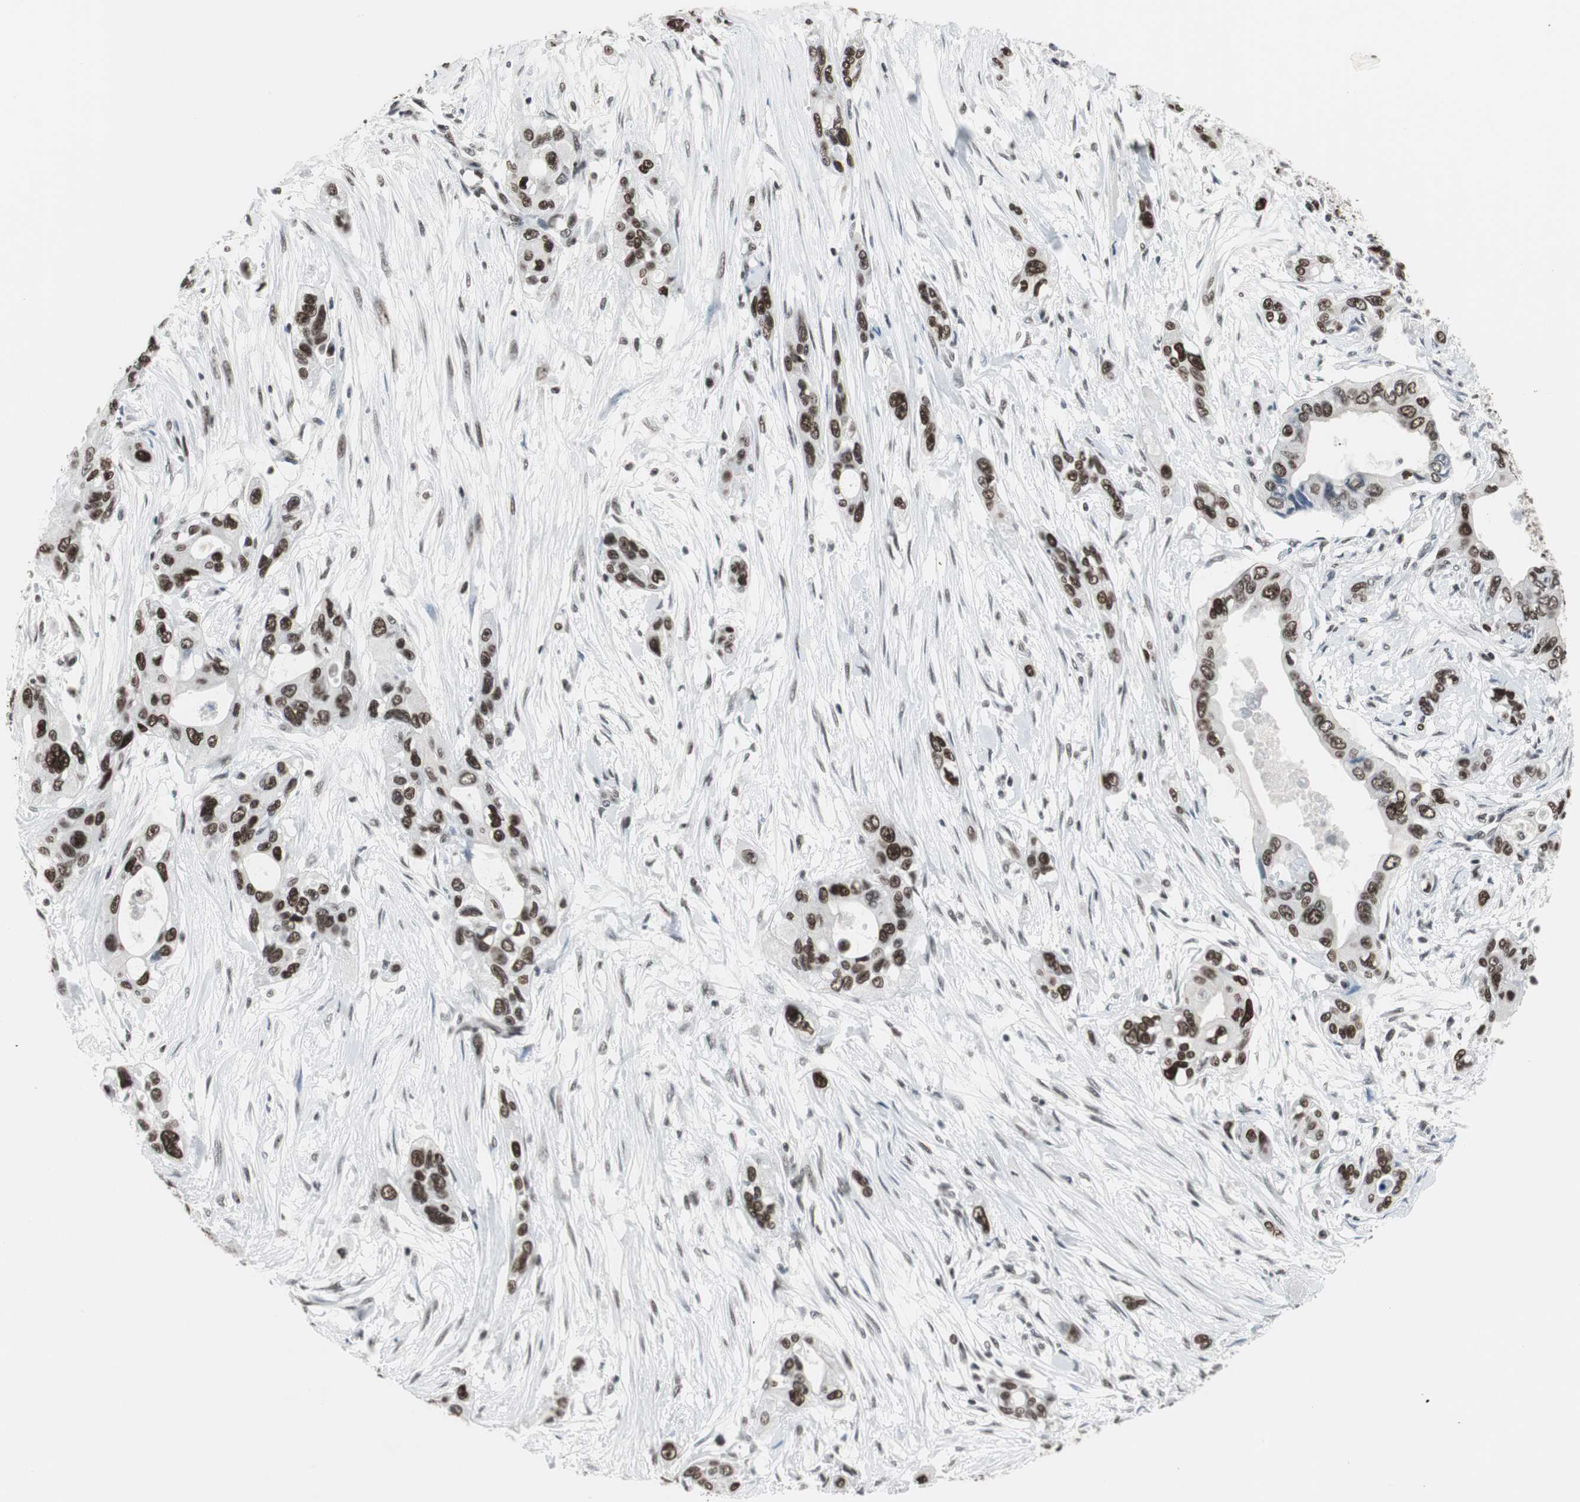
{"staining": {"intensity": "strong", "quantity": ">75%", "location": "nuclear"}, "tissue": "pancreatic cancer", "cell_type": "Tumor cells", "image_type": "cancer", "snomed": [{"axis": "morphology", "description": "Adenocarcinoma, NOS"}, {"axis": "topography", "description": "Pancreas"}], "caption": "Immunohistochemical staining of human pancreatic cancer reveals high levels of strong nuclear positivity in approximately >75% of tumor cells.", "gene": "XRCC1", "patient": {"sex": "female", "age": 60}}